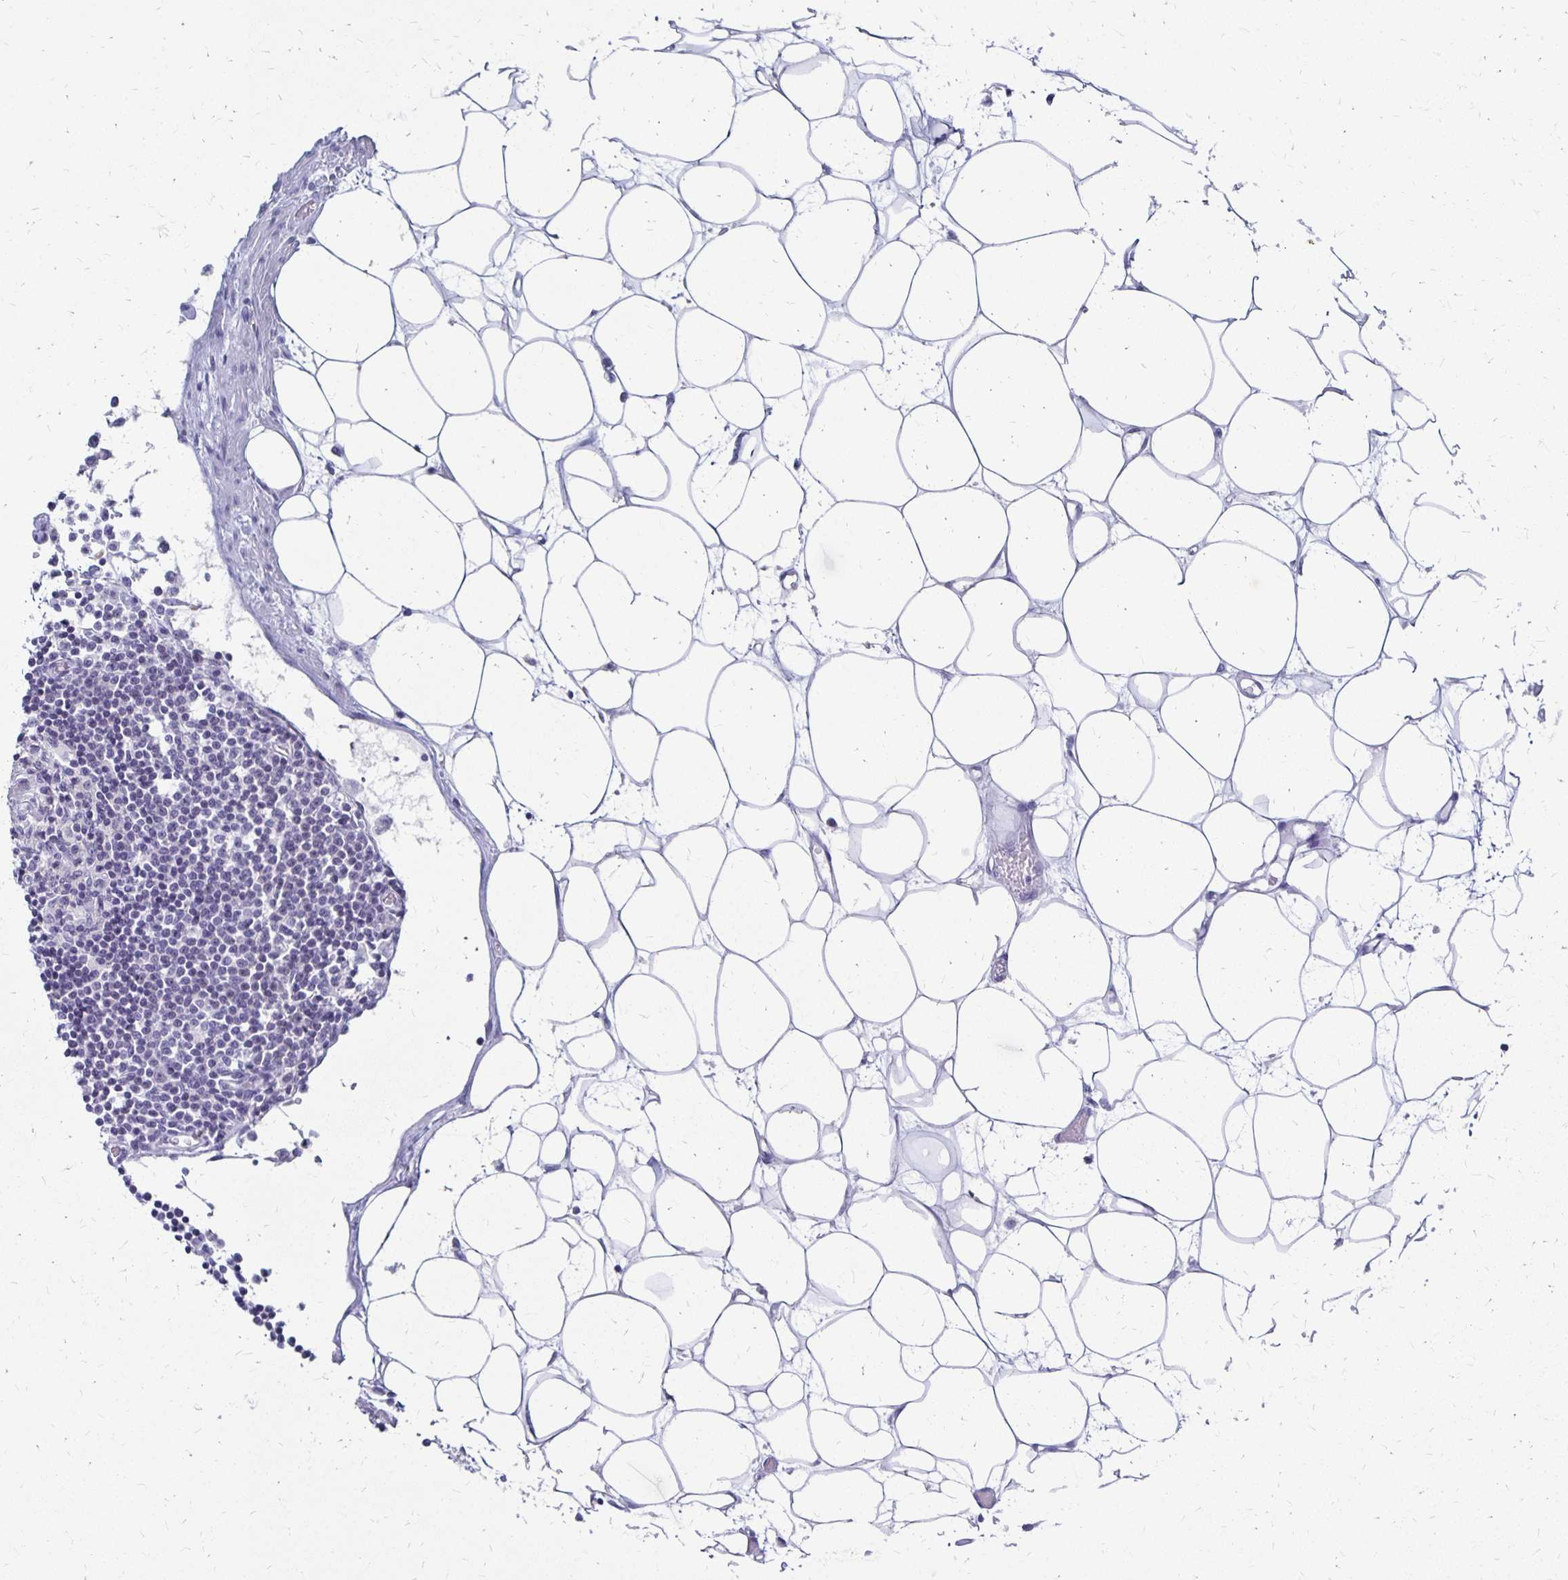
{"staining": {"intensity": "negative", "quantity": "none", "location": "none"}, "tissue": "lymph node", "cell_type": "Germinal center cells", "image_type": "normal", "snomed": [{"axis": "morphology", "description": "Normal tissue, NOS"}, {"axis": "topography", "description": "Lymph node"}], "caption": "High power microscopy image of an immunohistochemistry micrograph of normal lymph node, revealing no significant positivity in germinal center cells.", "gene": "SYT2", "patient": {"sex": "male", "age": 66}}